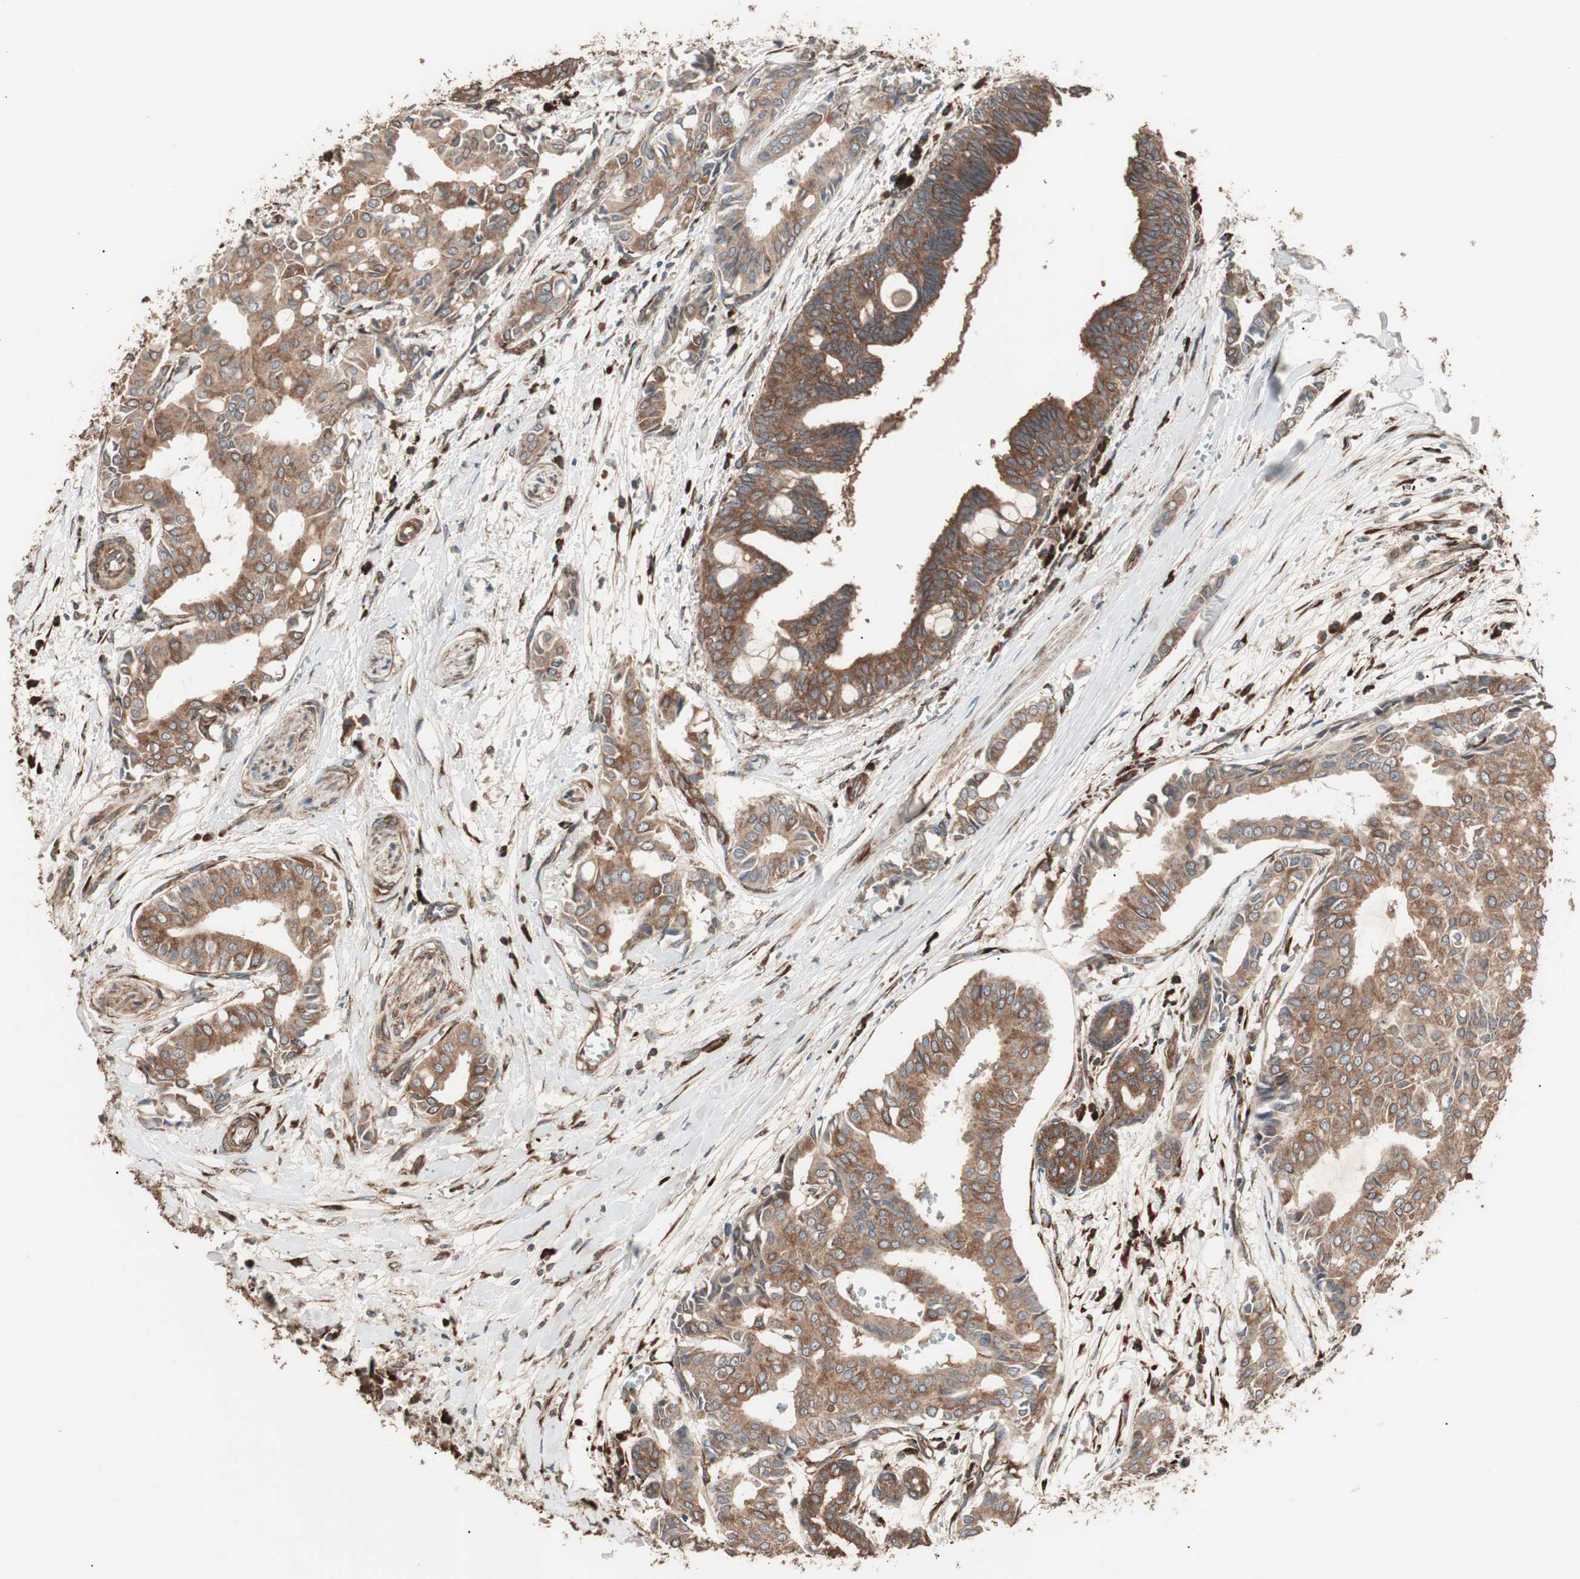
{"staining": {"intensity": "moderate", "quantity": ">75%", "location": "cytoplasmic/membranous"}, "tissue": "head and neck cancer", "cell_type": "Tumor cells", "image_type": "cancer", "snomed": [{"axis": "morphology", "description": "Adenocarcinoma, NOS"}, {"axis": "topography", "description": "Salivary gland"}, {"axis": "topography", "description": "Head-Neck"}], "caption": "IHC micrograph of neoplastic tissue: head and neck cancer (adenocarcinoma) stained using IHC exhibits medium levels of moderate protein expression localized specifically in the cytoplasmic/membranous of tumor cells, appearing as a cytoplasmic/membranous brown color.", "gene": "LZTS1", "patient": {"sex": "female", "age": 59}}